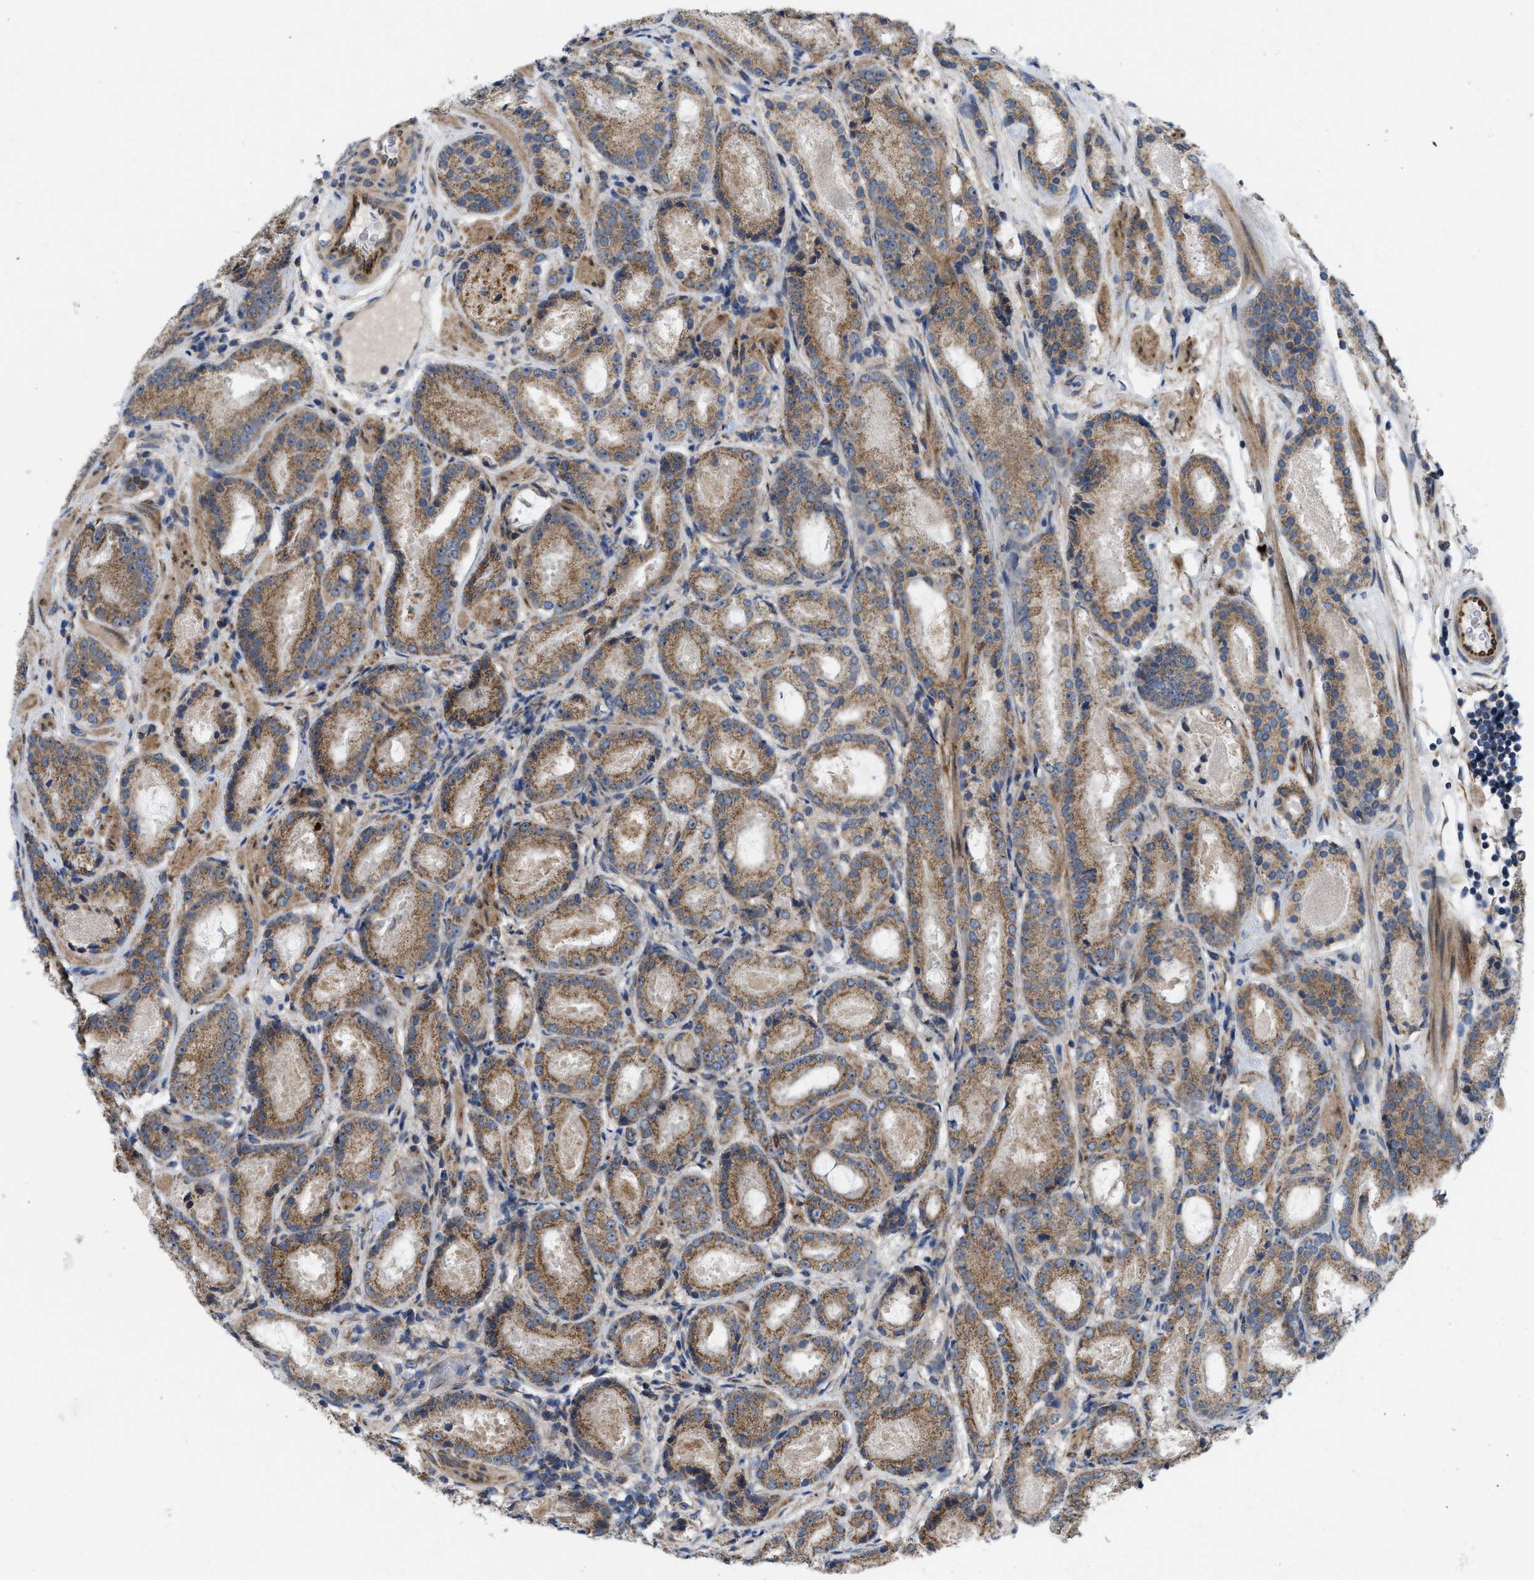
{"staining": {"intensity": "moderate", "quantity": ">75%", "location": "cytoplasmic/membranous"}, "tissue": "prostate cancer", "cell_type": "Tumor cells", "image_type": "cancer", "snomed": [{"axis": "morphology", "description": "Adenocarcinoma, Low grade"}, {"axis": "topography", "description": "Prostate"}], "caption": "Brown immunohistochemical staining in human prostate low-grade adenocarcinoma exhibits moderate cytoplasmic/membranous expression in approximately >75% of tumor cells.", "gene": "EOGT", "patient": {"sex": "male", "age": 69}}